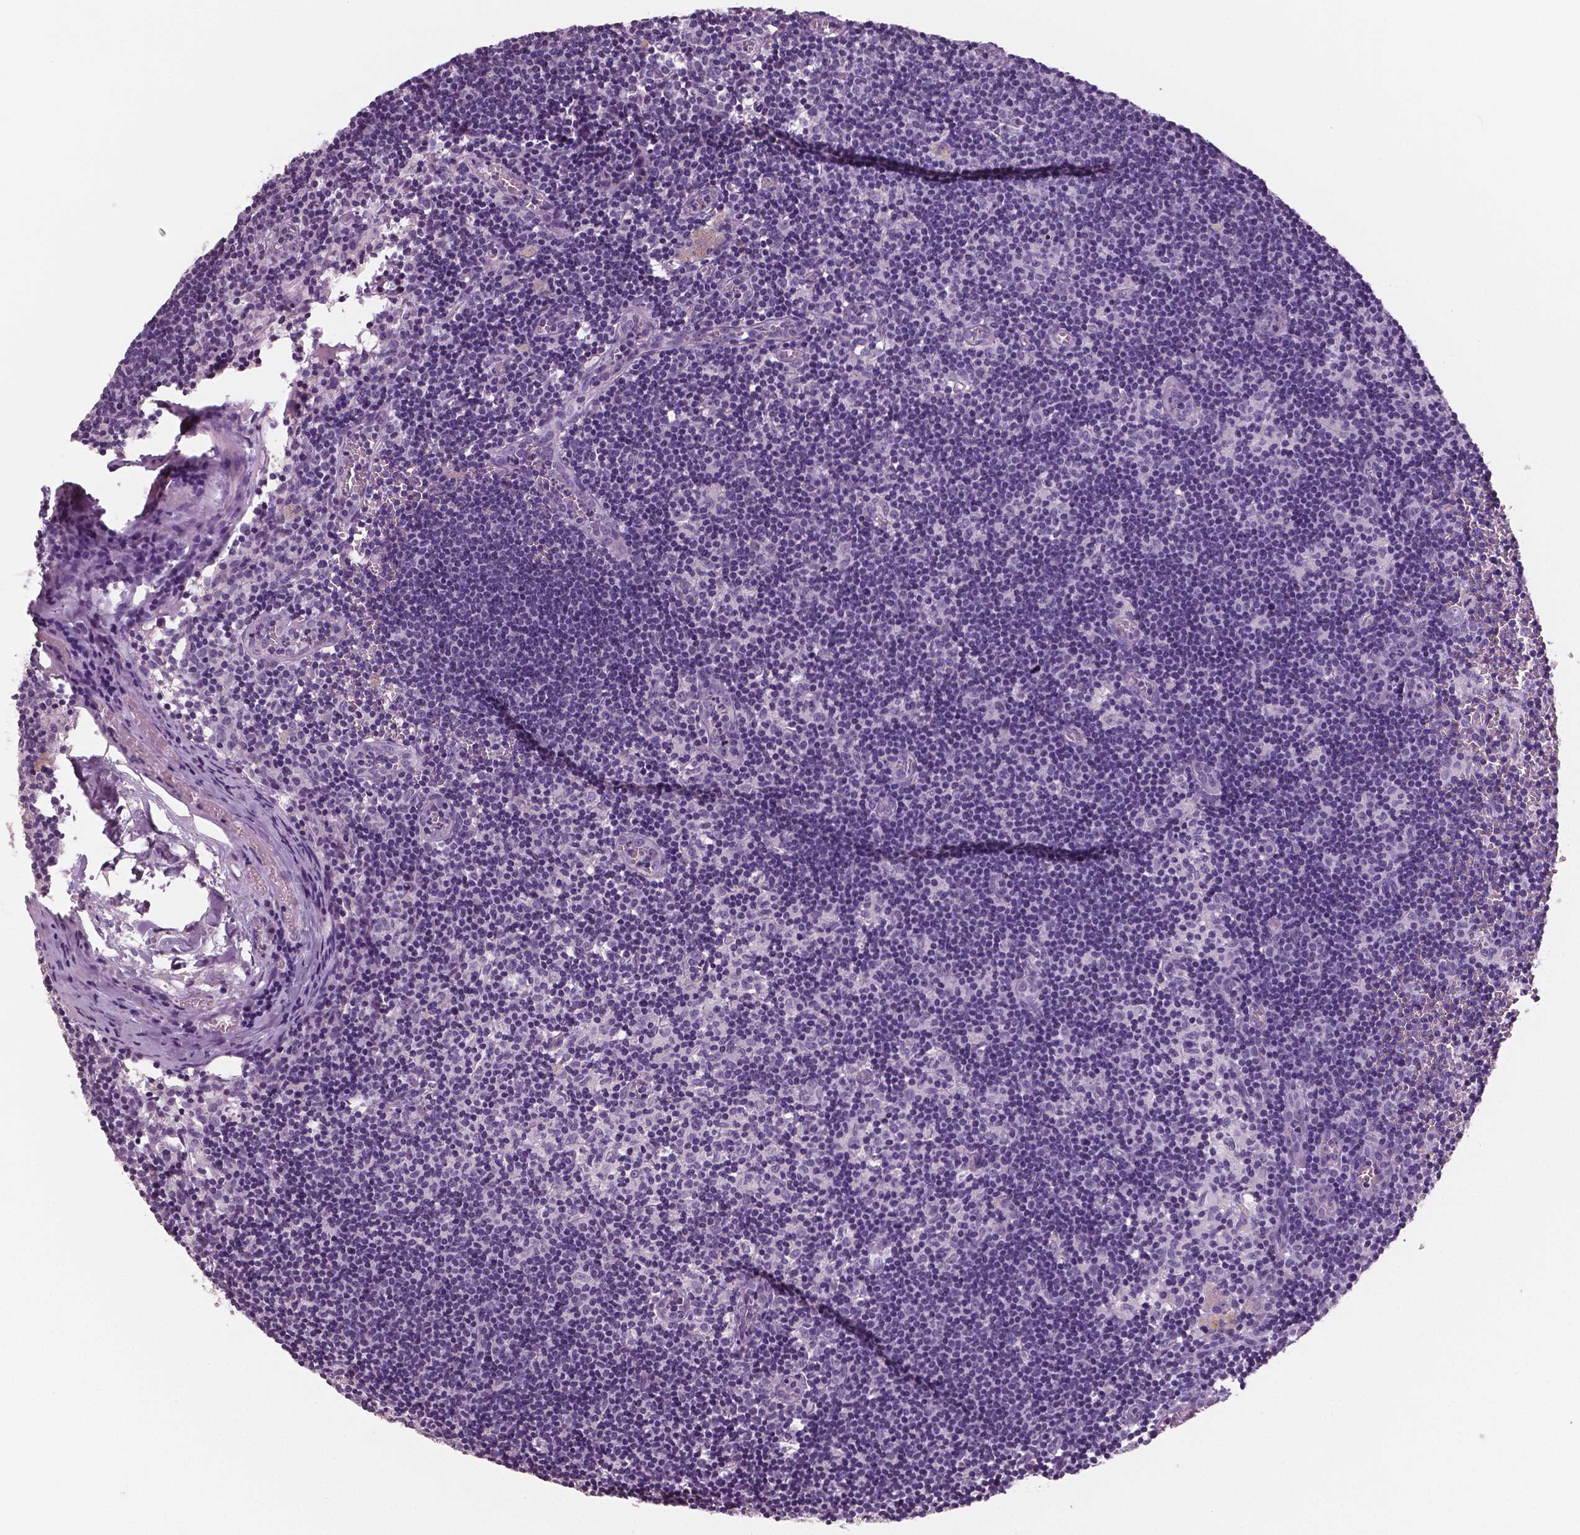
{"staining": {"intensity": "negative", "quantity": "none", "location": "none"}, "tissue": "lymph node", "cell_type": "Germinal center cells", "image_type": "normal", "snomed": [{"axis": "morphology", "description": "Normal tissue, NOS"}, {"axis": "topography", "description": "Lymph node"}], "caption": "Immunohistochemistry histopathology image of unremarkable lymph node: lymph node stained with DAB (3,3'-diaminobenzidine) shows no significant protein staining in germinal center cells.", "gene": "NECAB1", "patient": {"sex": "female", "age": 52}}